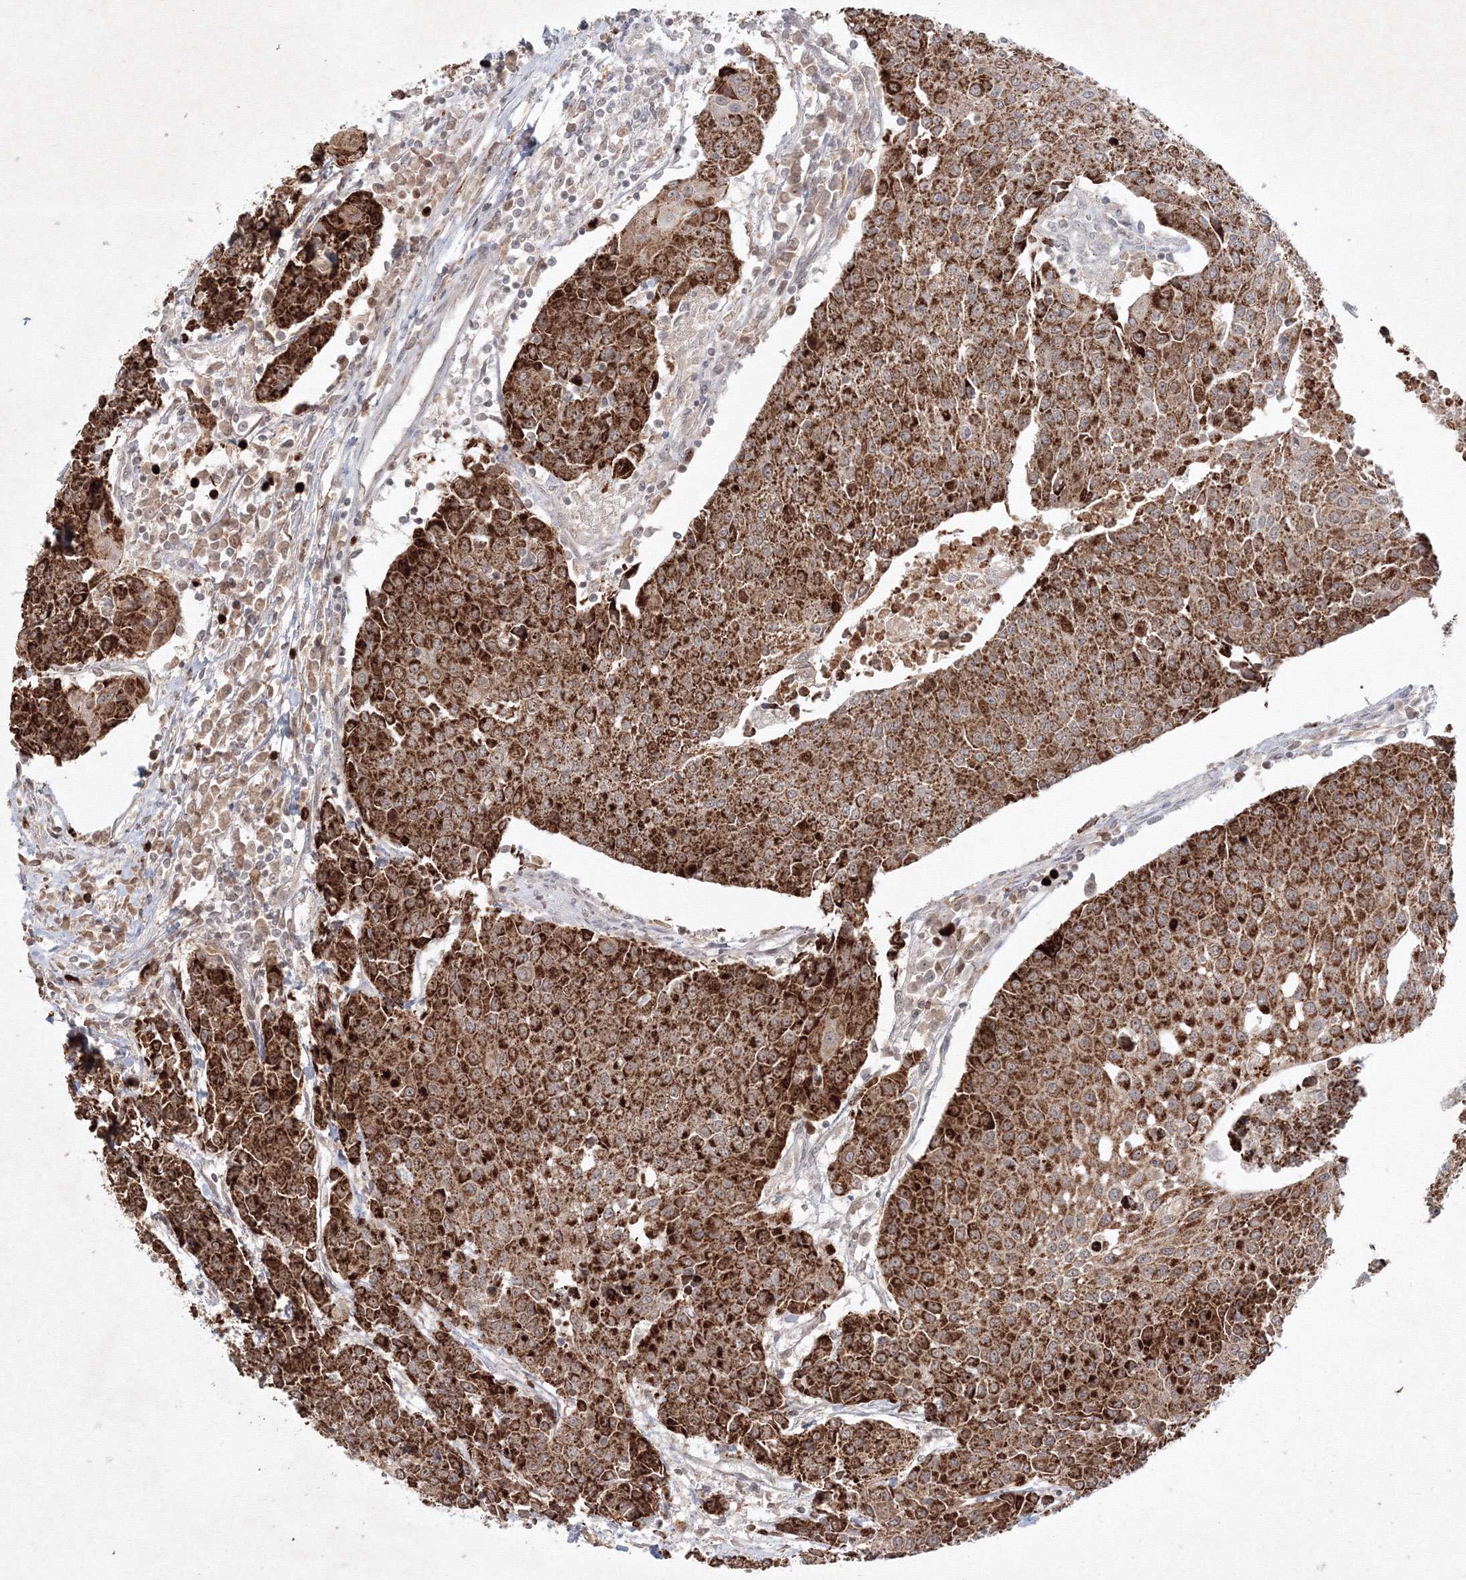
{"staining": {"intensity": "strong", "quantity": ">75%", "location": "cytoplasmic/membranous"}, "tissue": "urothelial cancer", "cell_type": "Tumor cells", "image_type": "cancer", "snomed": [{"axis": "morphology", "description": "Urothelial carcinoma, High grade"}, {"axis": "topography", "description": "Urinary bladder"}], "caption": "A histopathology image showing strong cytoplasmic/membranous positivity in about >75% of tumor cells in urothelial cancer, as visualized by brown immunohistochemical staining.", "gene": "KIF20A", "patient": {"sex": "female", "age": 85}}